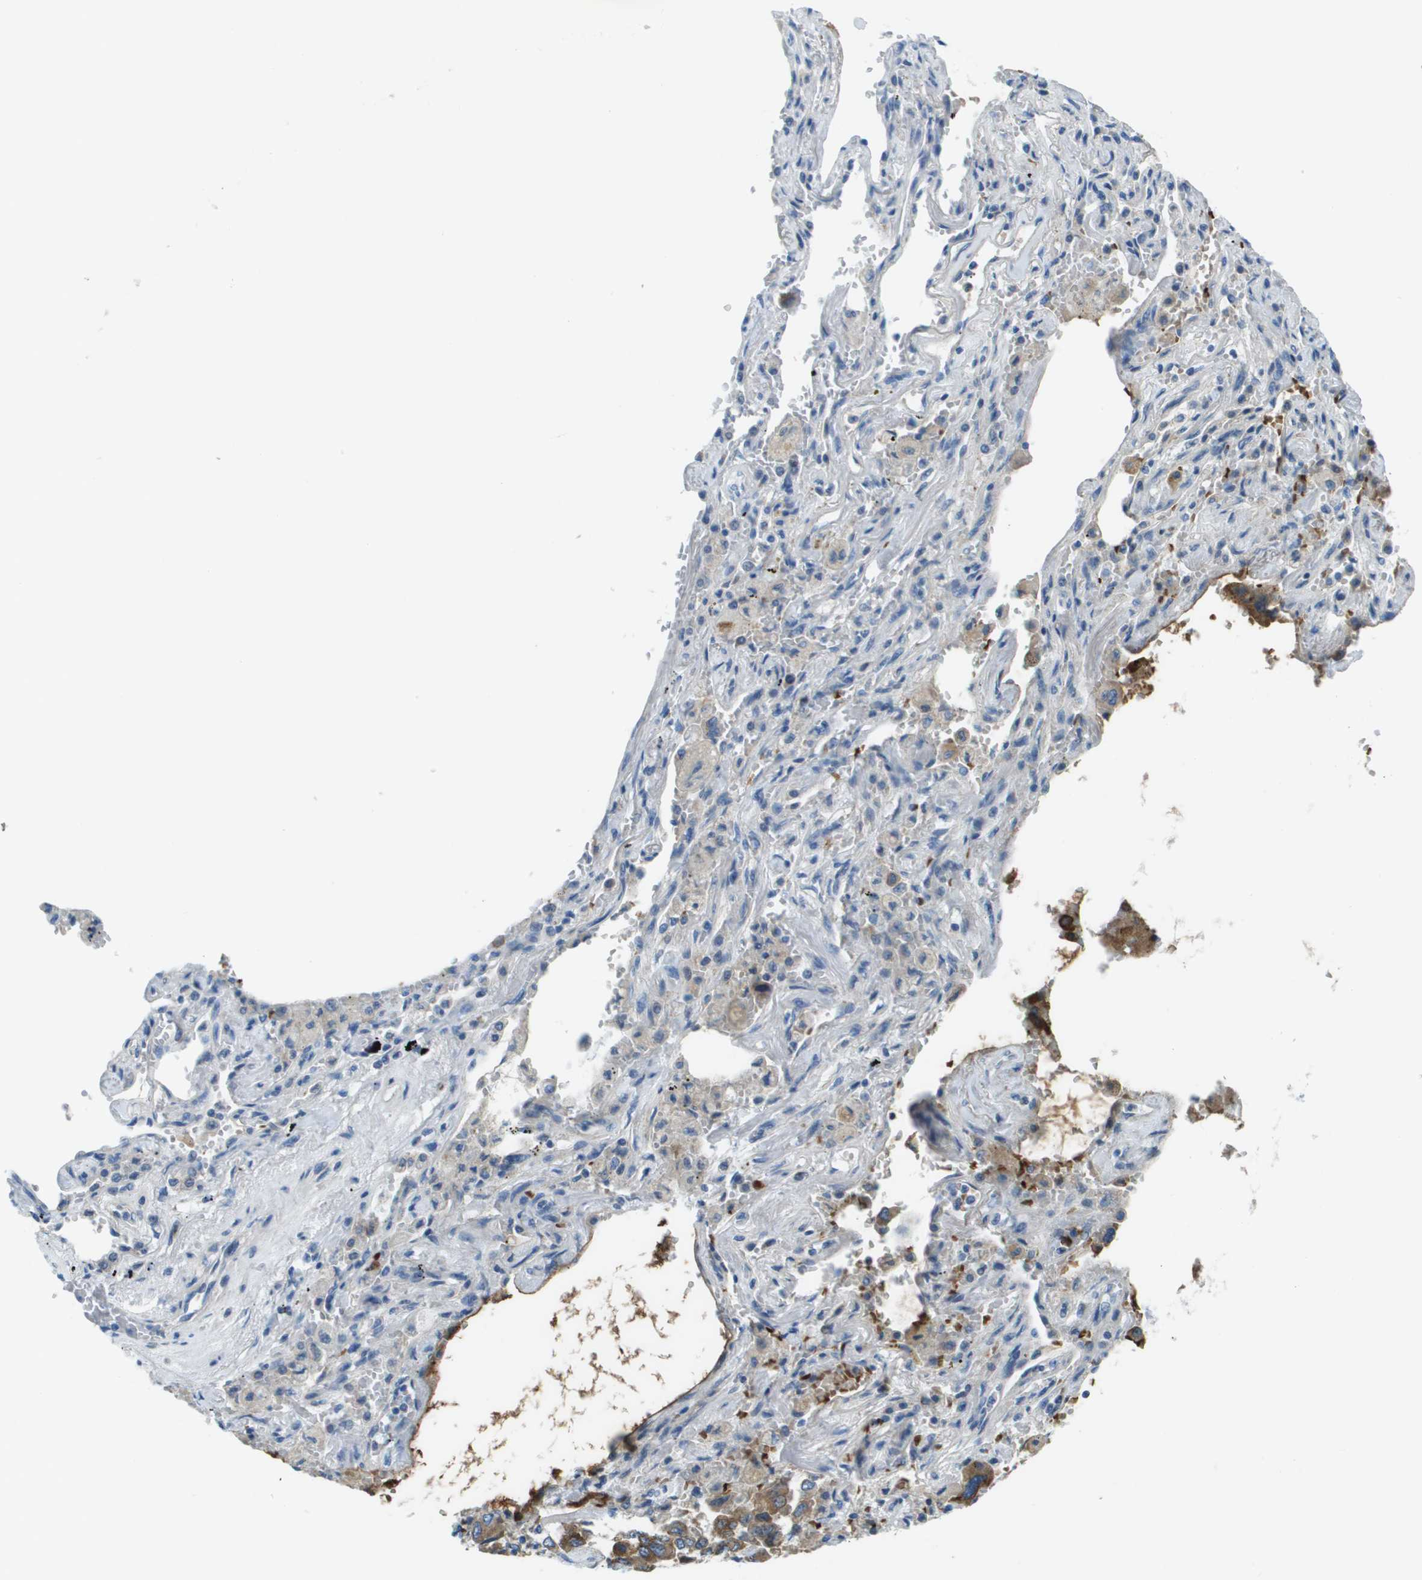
{"staining": {"intensity": "moderate", "quantity": "<25%", "location": "cytoplasmic/membranous"}, "tissue": "lung cancer", "cell_type": "Tumor cells", "image_type": "cancer", "snomed": [{"axis": "morphology", "description": "Adenocarcinoma, NOS"}, {"axis": "topography", "description": "Lung"}], "caption": "Protein staining demonstrates moderate cytoplasmic/membranous staining in about <25% of tumor cells in lung adenocarcinoma.", "gene": "SDC1", "patient": {"sex": "female", "age": 65}}